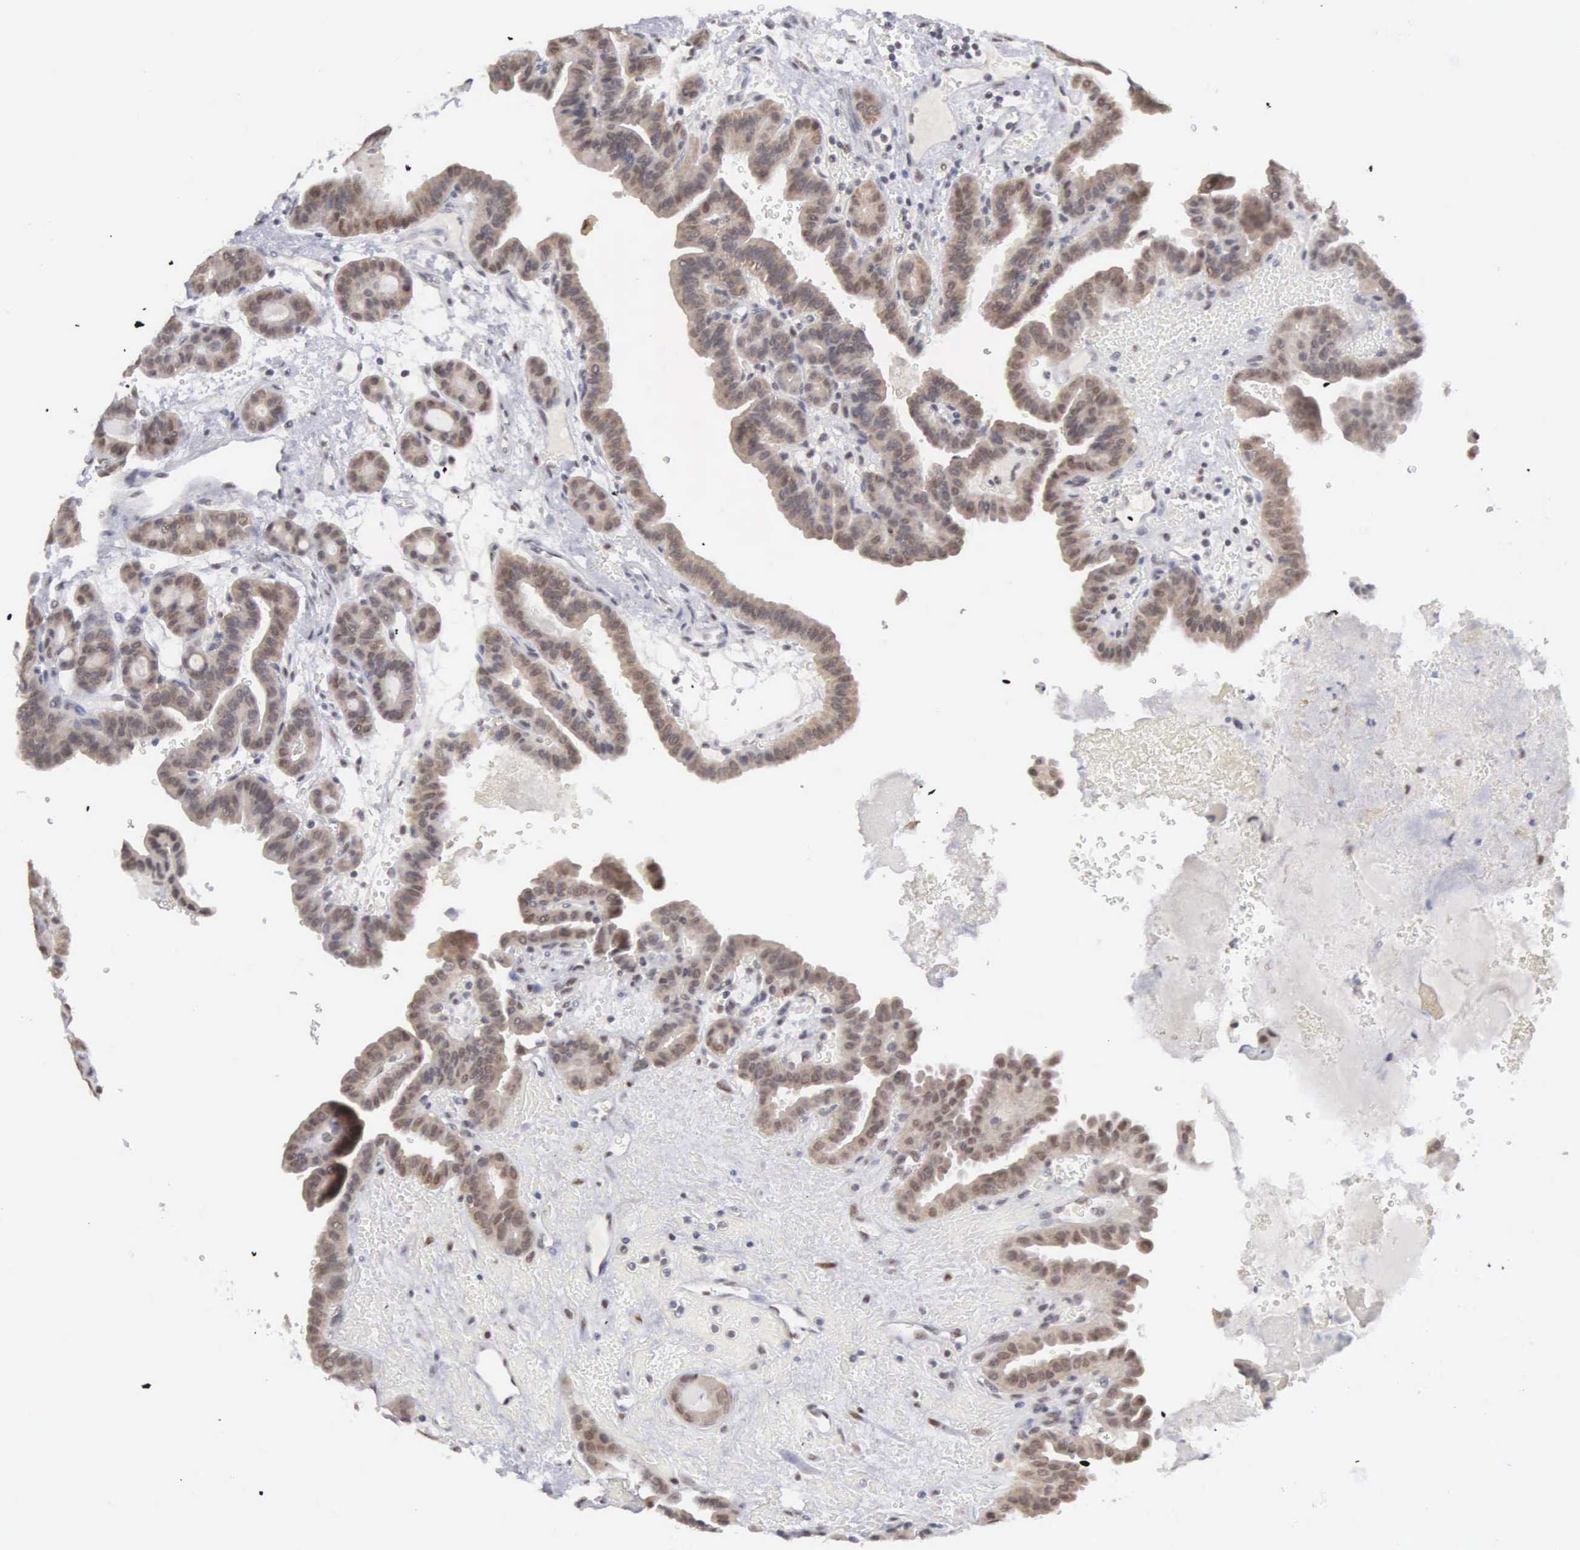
{"staining": {"intensity": "moderate", "quantity": ">75%", "location": "cytoplasmic/membranous,nuclear"}, "tissue": "thyroid cancer", "cell_type": "Tumor cells", "image_type": "cancer", "snomed": [{"axis": "morphology", "description": "Papillary adenocarcinoma, NOS"}, {"axis": "topography", "description": "Thyroid gland"}], "caption": "This photomicrograph shows immunohistochemistry staining of human thyroid cancer (papillary adenocarcinoma), with medium moderate cytoplasmic/membranous and nuclear positivity in approximately >75% of tumor cells.", "gene": "MNAT1", "patient": {"sex": "male", "age": 87}}